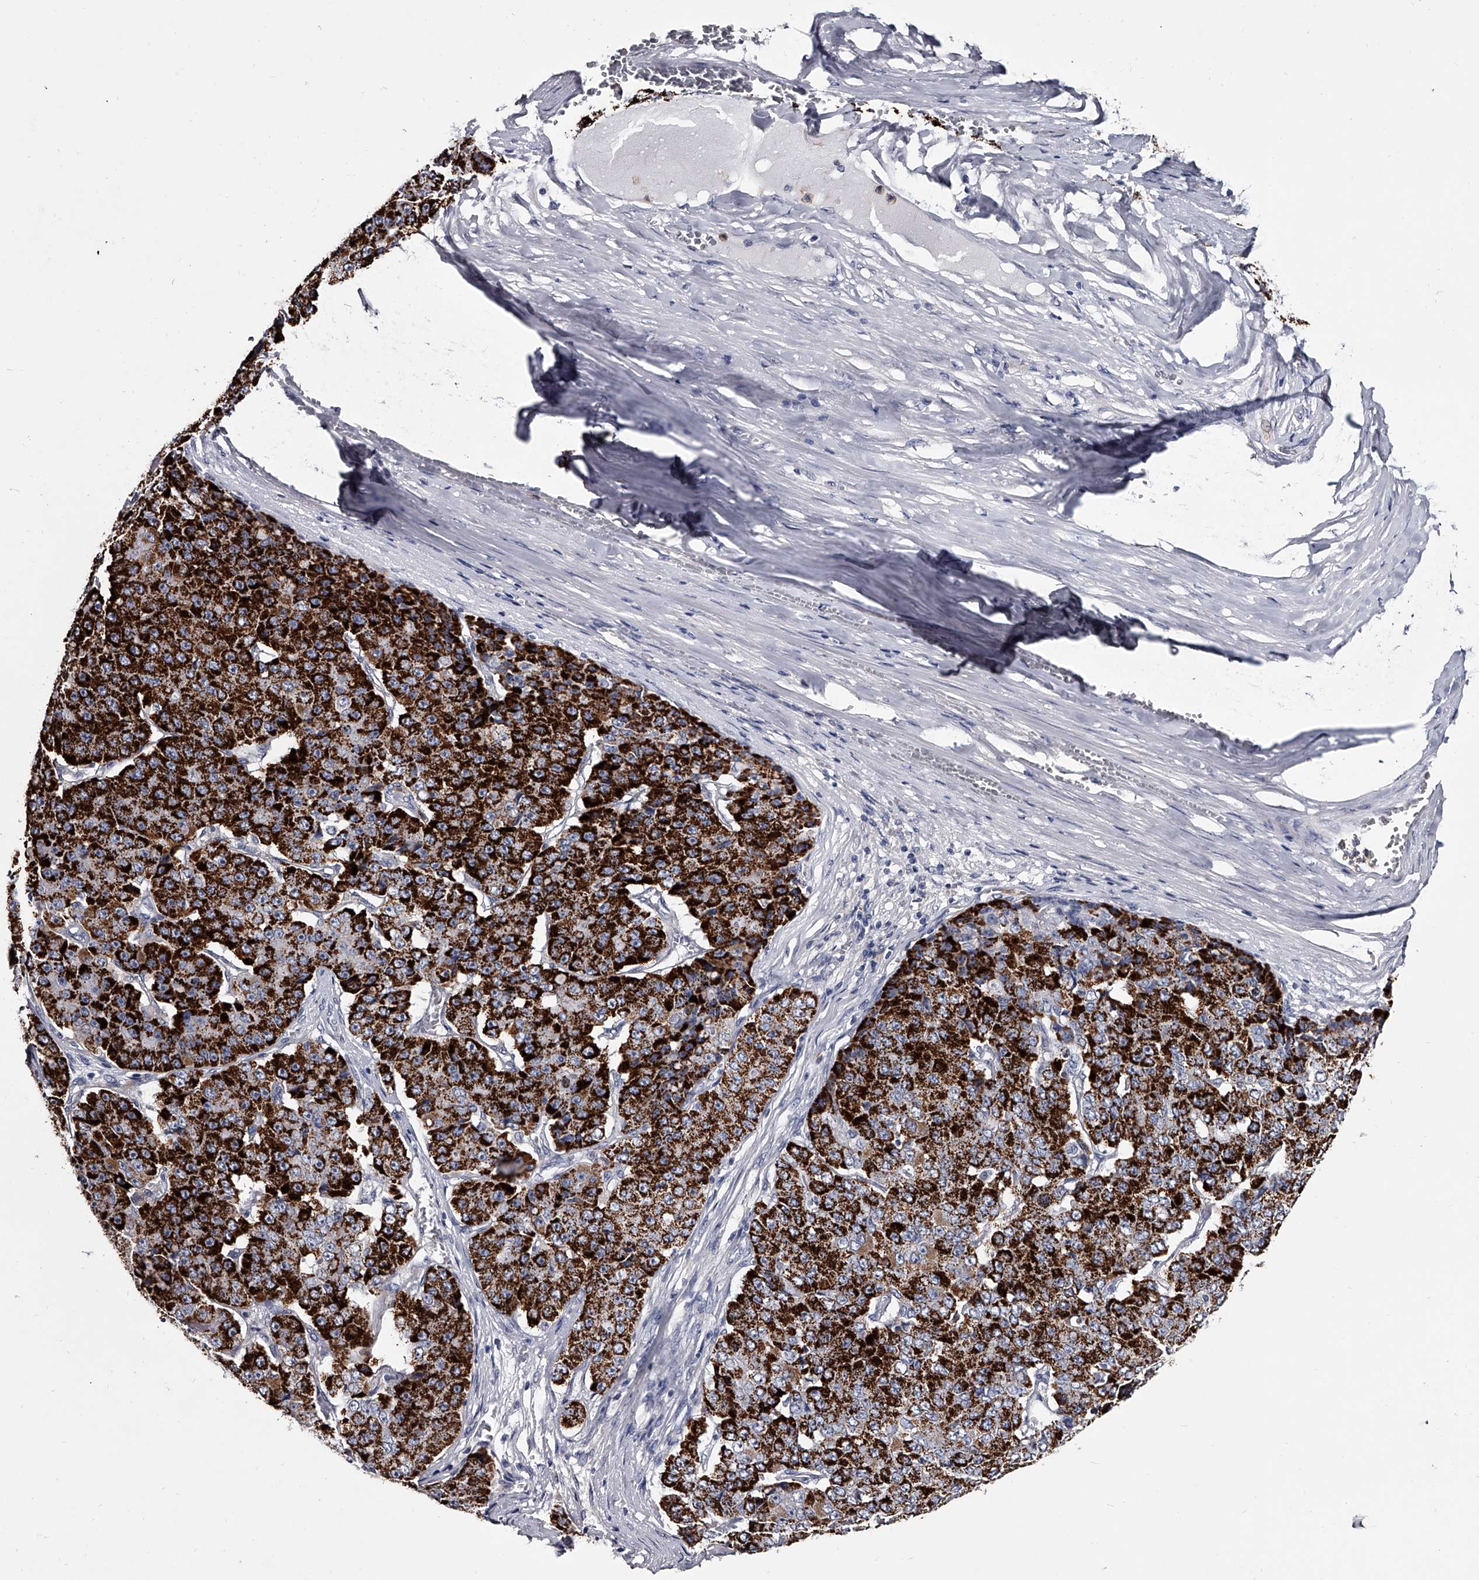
{"staining": {"intensity": "strong", "quantity": ">75%", "location": "cytoplasmic/membranous"}, "tissue": "pancreatic cancer", "cell_type": "Tumor cells", "image_type": "cancer", "snomed": [{"axis": "morphology", "description": "Adenocarcinoma, NOS"}, {"axis": "topography", "description": "Pancreas"}], "caption": "Pancreatic adenocarcinoma tissue reveals strong cytoplasmic/membranous staining in approximately >75% of tumor cells, visualized by immunohistochemistry.", "gene": "GAPVD1", "patient": {"sex": "male", "age": 50}}